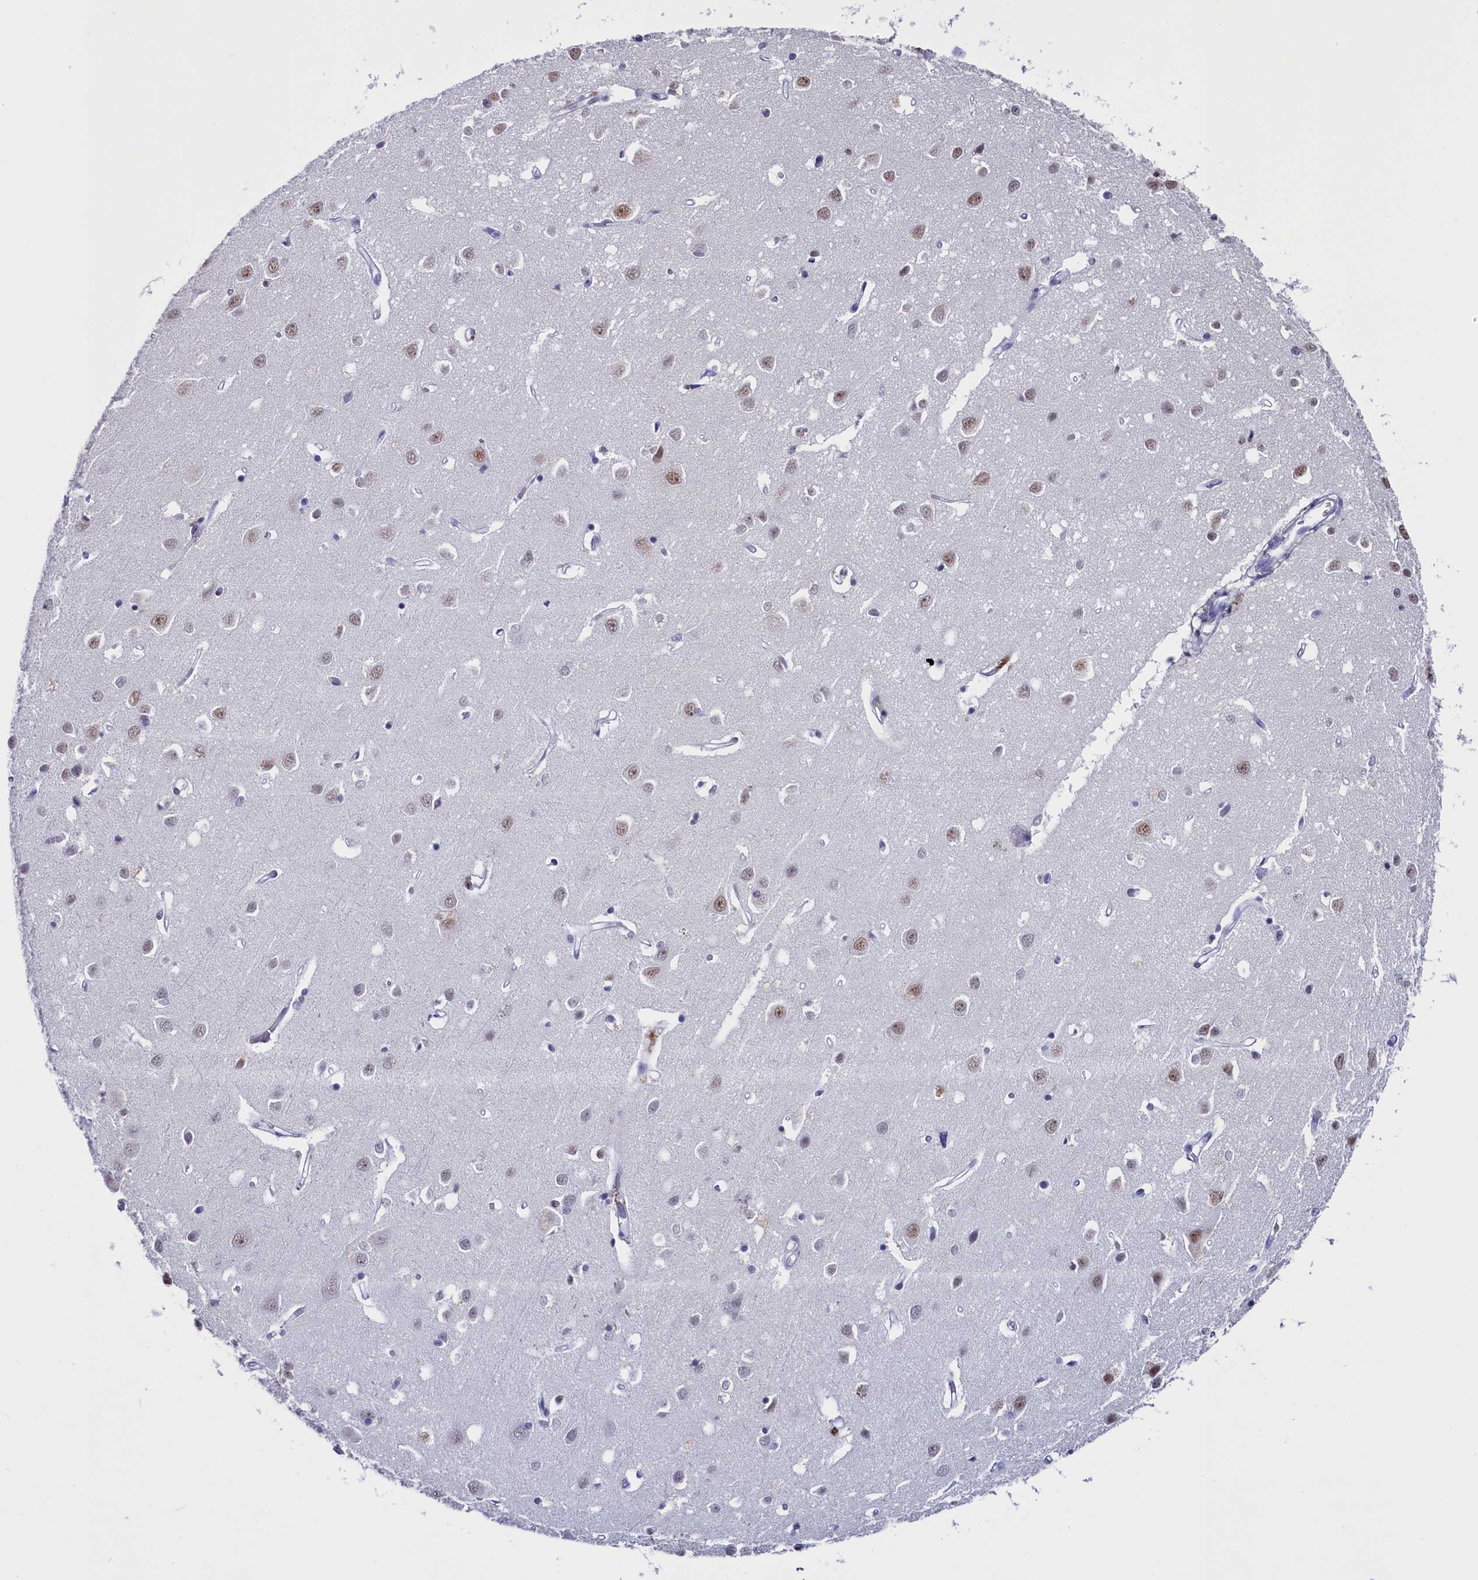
{"staining": {"intensity": "negative", "quantity": "none", "location": "none"}, "tissue": "cerebral cortex", "cell_type": "Endothelial cells", "image_type": "normal", "snomed": [{"axis": "morphology", "description": "Normal tissue, NOS"}, {"axis": "topography", "description": "Cerebral cortex"}], "caption": "This micrograph is of unremarkable cerebral cortex stained with immunohistochemistry (IHC) to label a protein in brown with the nuclei are counter-stained blue. There is no expression in endothelial cells. Nuclei are stained in blue.", "gene": "CD2BP2", "patient": {"sex": "female", "age": 64}}